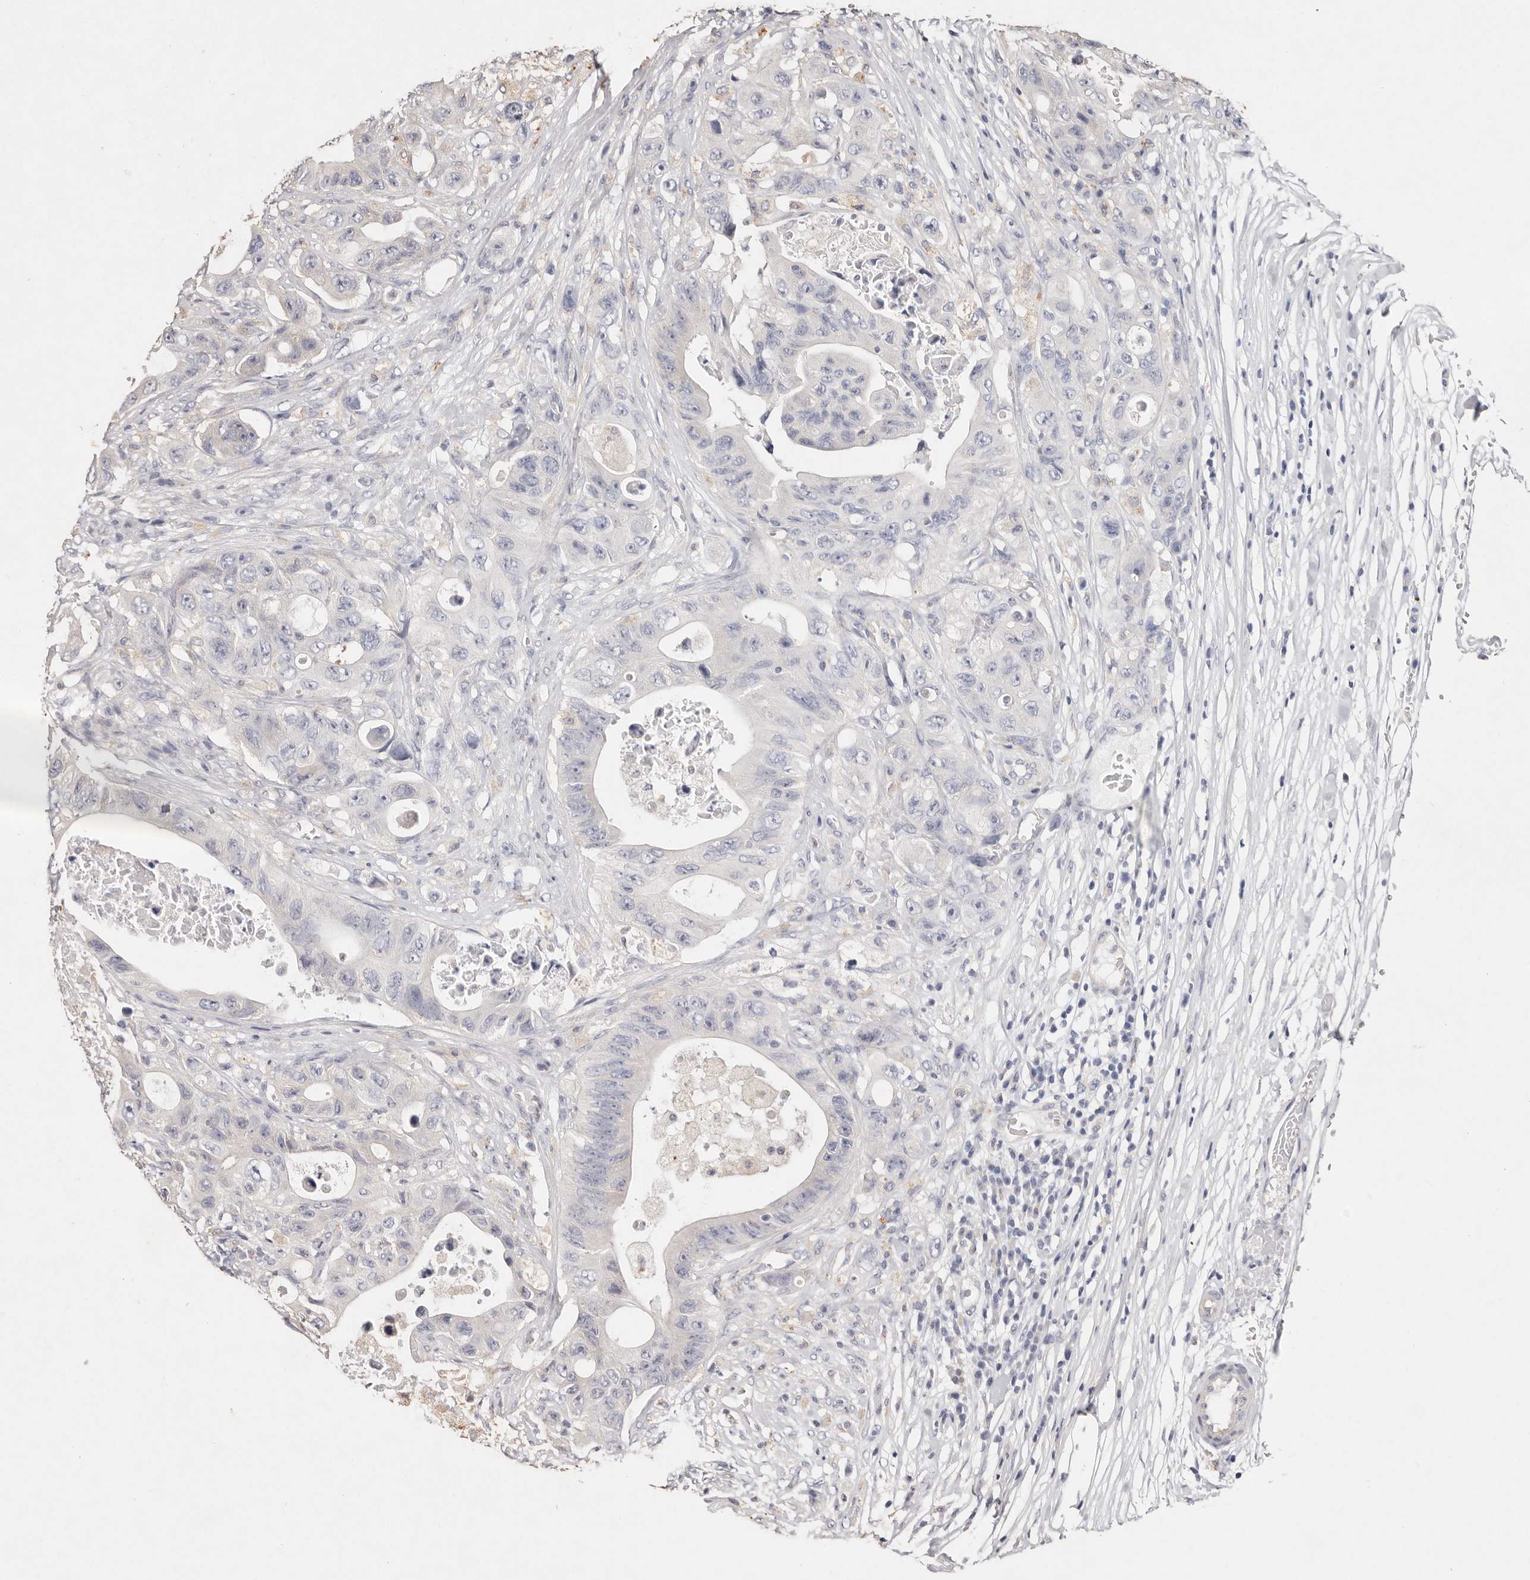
{"staining": {"intensity": "negative", "quantity": "none", "location": "none"}, "tissue": "colorectal cancer", "cell_type": "Tumor cells", "image_type": "cancer", "snomed": [{"axis": "morphology", "description": "Adenocarcinoma, NOS"}, {"axis": "topography", "description": "Colon"}], "caption": "High power microscopy histopathology image of an immunohistochemistry (IHC) image of colorectal cancer, revealing no significant expression in tumor cells.", "gene": "THBS3", "patient": {"sex": "female", "age": 46}}